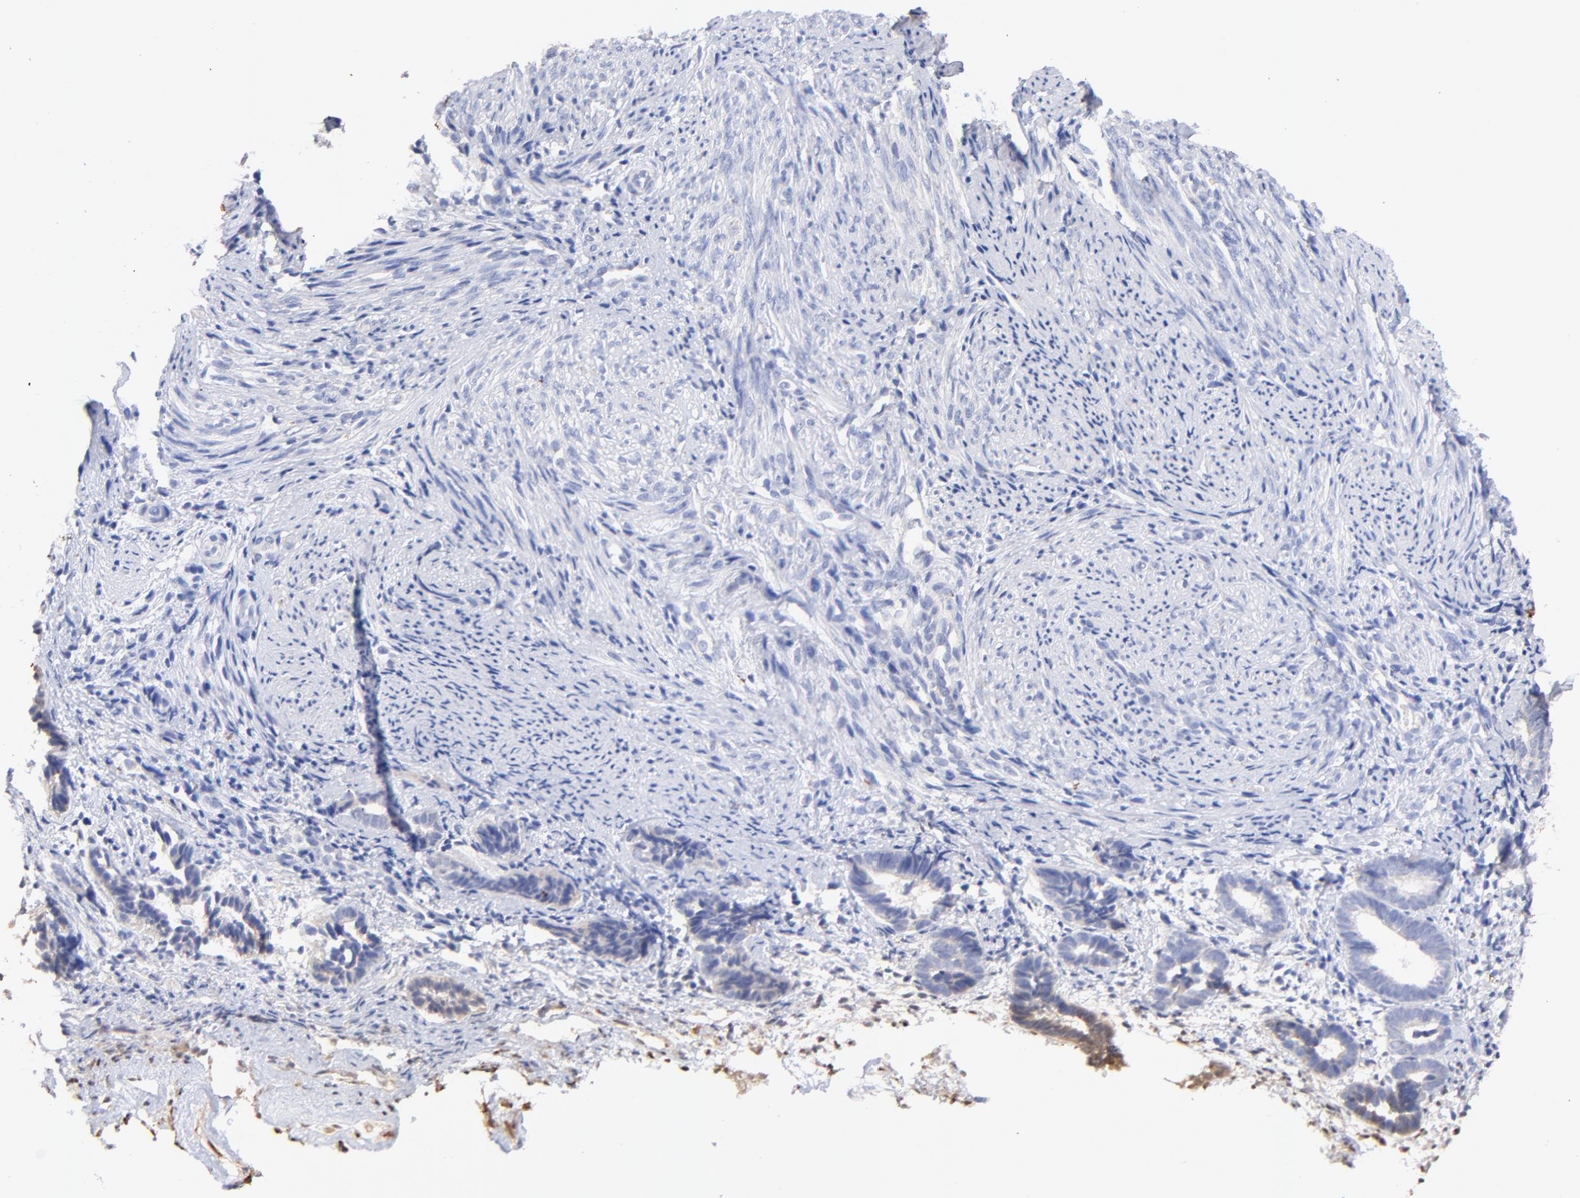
{"staining": {"intensity": "weak", "quantity": "25%-75%", "location": "cytoplasmic/membranous"}, "tissue": "endometrium", "cell_type": "Cells in endometrial stroma", "image_type": "normal", "snomed": [{"axis": "morphology", "description": "Normal tissue, NOS"}, {"axis": "topography", "description": "Smooth muscle"}, {"axis": "topography", "description": "Endometrium"}], "caption": "IHC of normal endometrium demonstrates low levels of weak cytoplasmic/membranous staining in about 25%-75% of cells in endometrial stroma.", "gene": "IGLV7", "patient": {"sex": "female", "age": 57}}